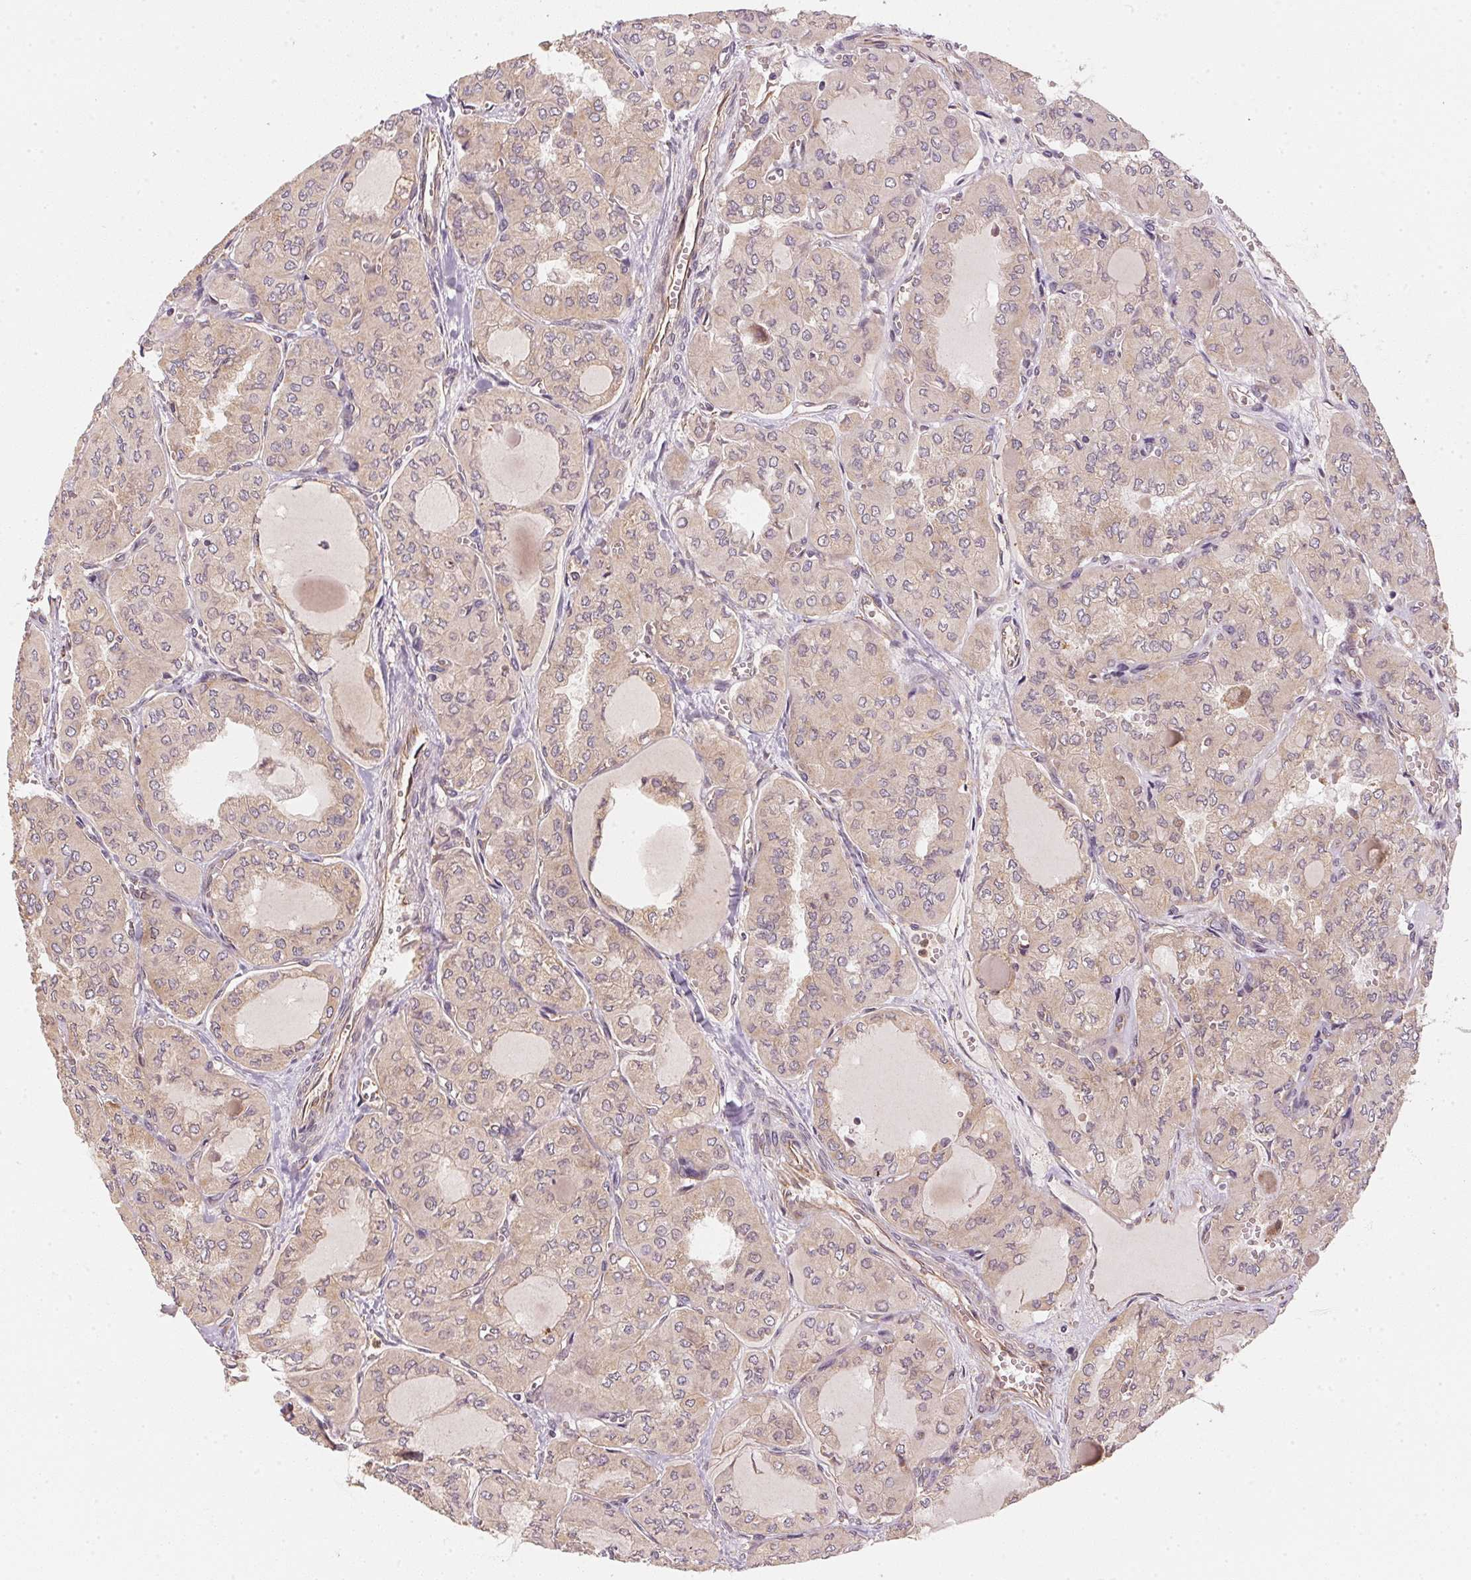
{"staining": {"intensity": "negative", "quantity": "none", "location": "none"}, "tissue": "thyroid cancer", "cell_type": "Tumor cells", "image_type": "cancer", "snomed": [{"axis": "morphology", "description": "Papillary adenocarcinoma, NOS"}, {"axis": "topography", "description": "Thyroid gland"}], "caption": "The micrograph displays no staining of tumor cells in thyroid cancer. Brightfield microscopy of immunohistochemistry stained with DAB (brown) and hematoxylin (blue), captured at high magnification.", "gene": "STRN4", "patient": {"sex": "male", "age": 20}}